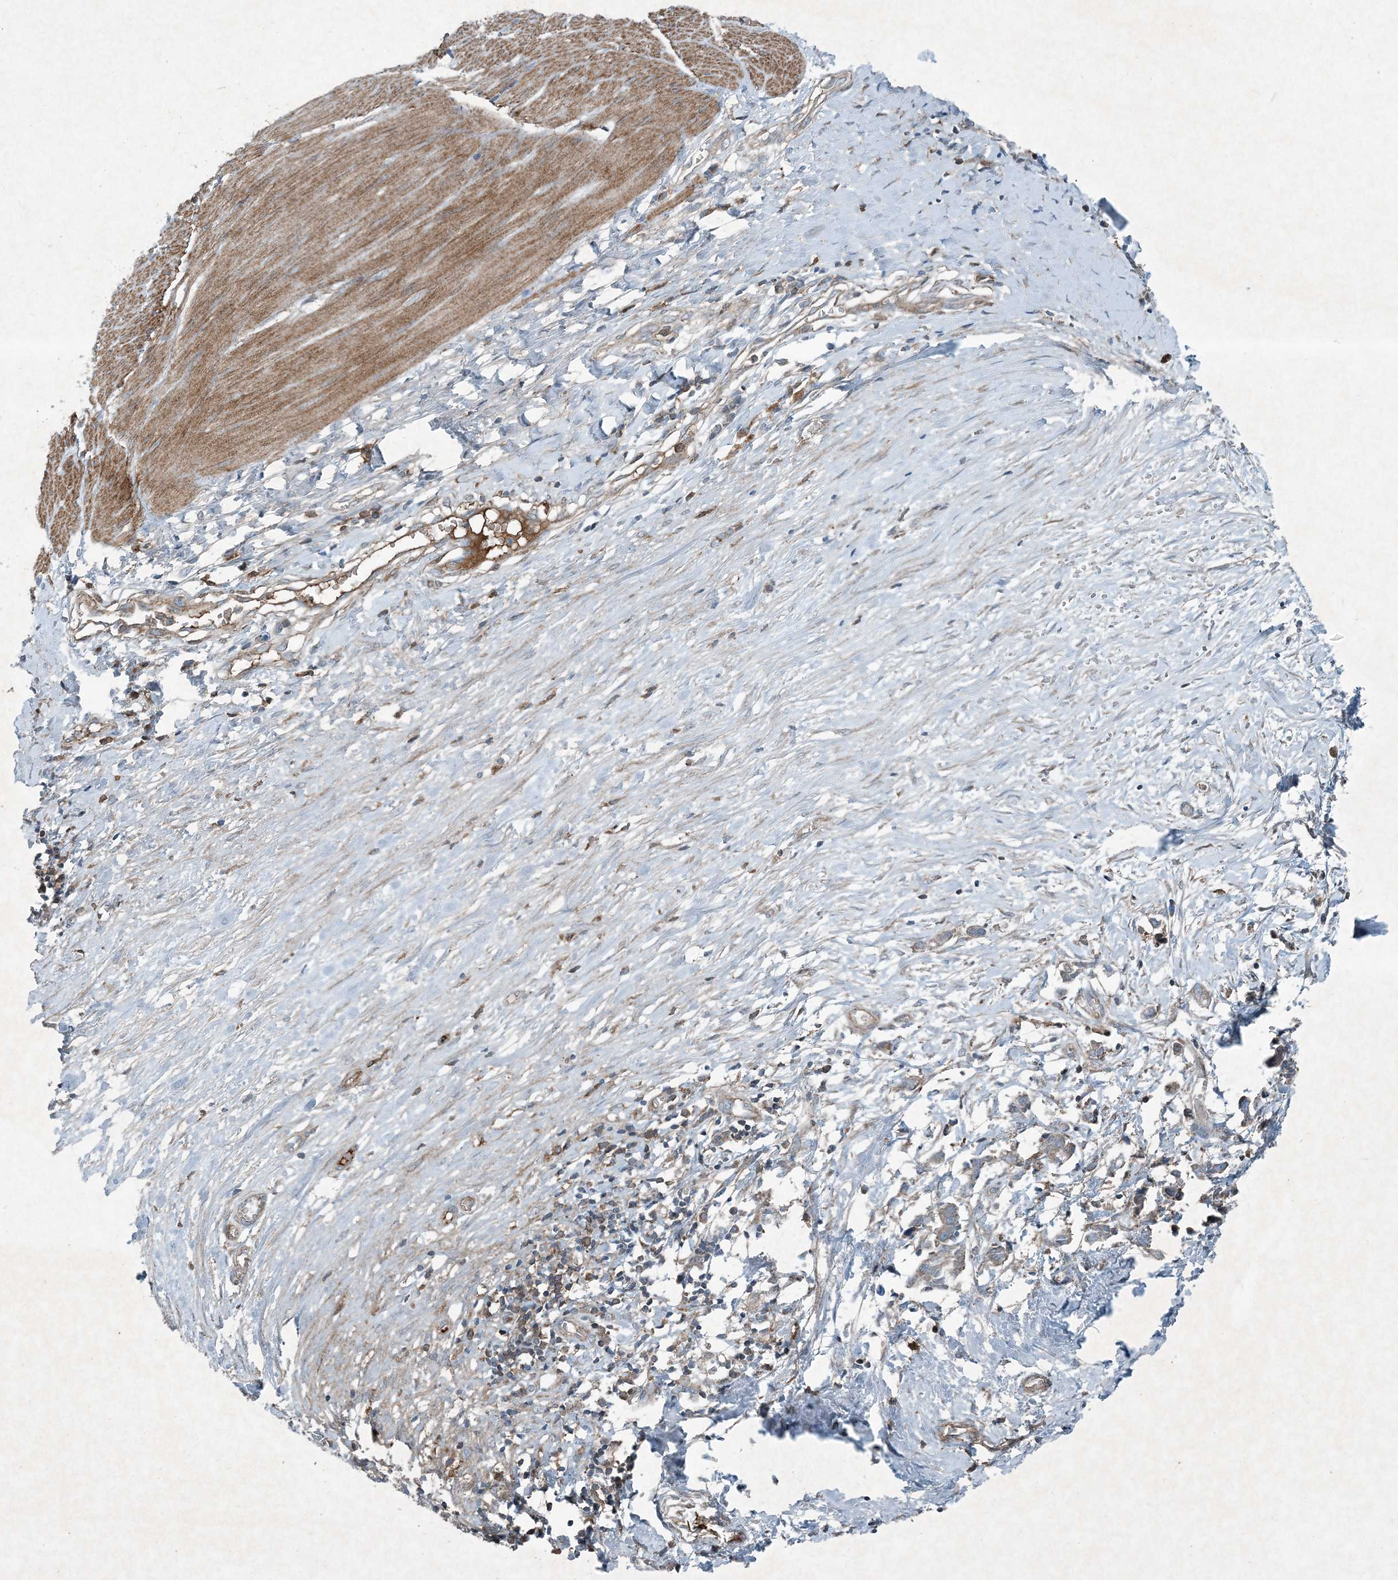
{"staining": {"intensity": "moderate", "quantity": ">75%", "location": "cytoplasmic/membranous"}, "tissue": "smooth muscle", "cell_type": "Smooth muscle cells", "image_type": "normal", "snomed": [{"axis": "morphology", "description": "Normal tissue, NOS"}, {"axis": "morphology", "description": "Adenocarcinoma, NOS"}, {"axis": "topography", "description": "Colon"}, {"axis": "topography", "description": "Peripheral nerve tissue"}], "caption": "IHC (DAB) staining of unremarkable human smooth muscle shows moderate cytoplasmic/membranous protein expression in approximately >75% of smooth muscle cells.", "gene": "APOM", "patient": {"sex": "male", "age": 14}}